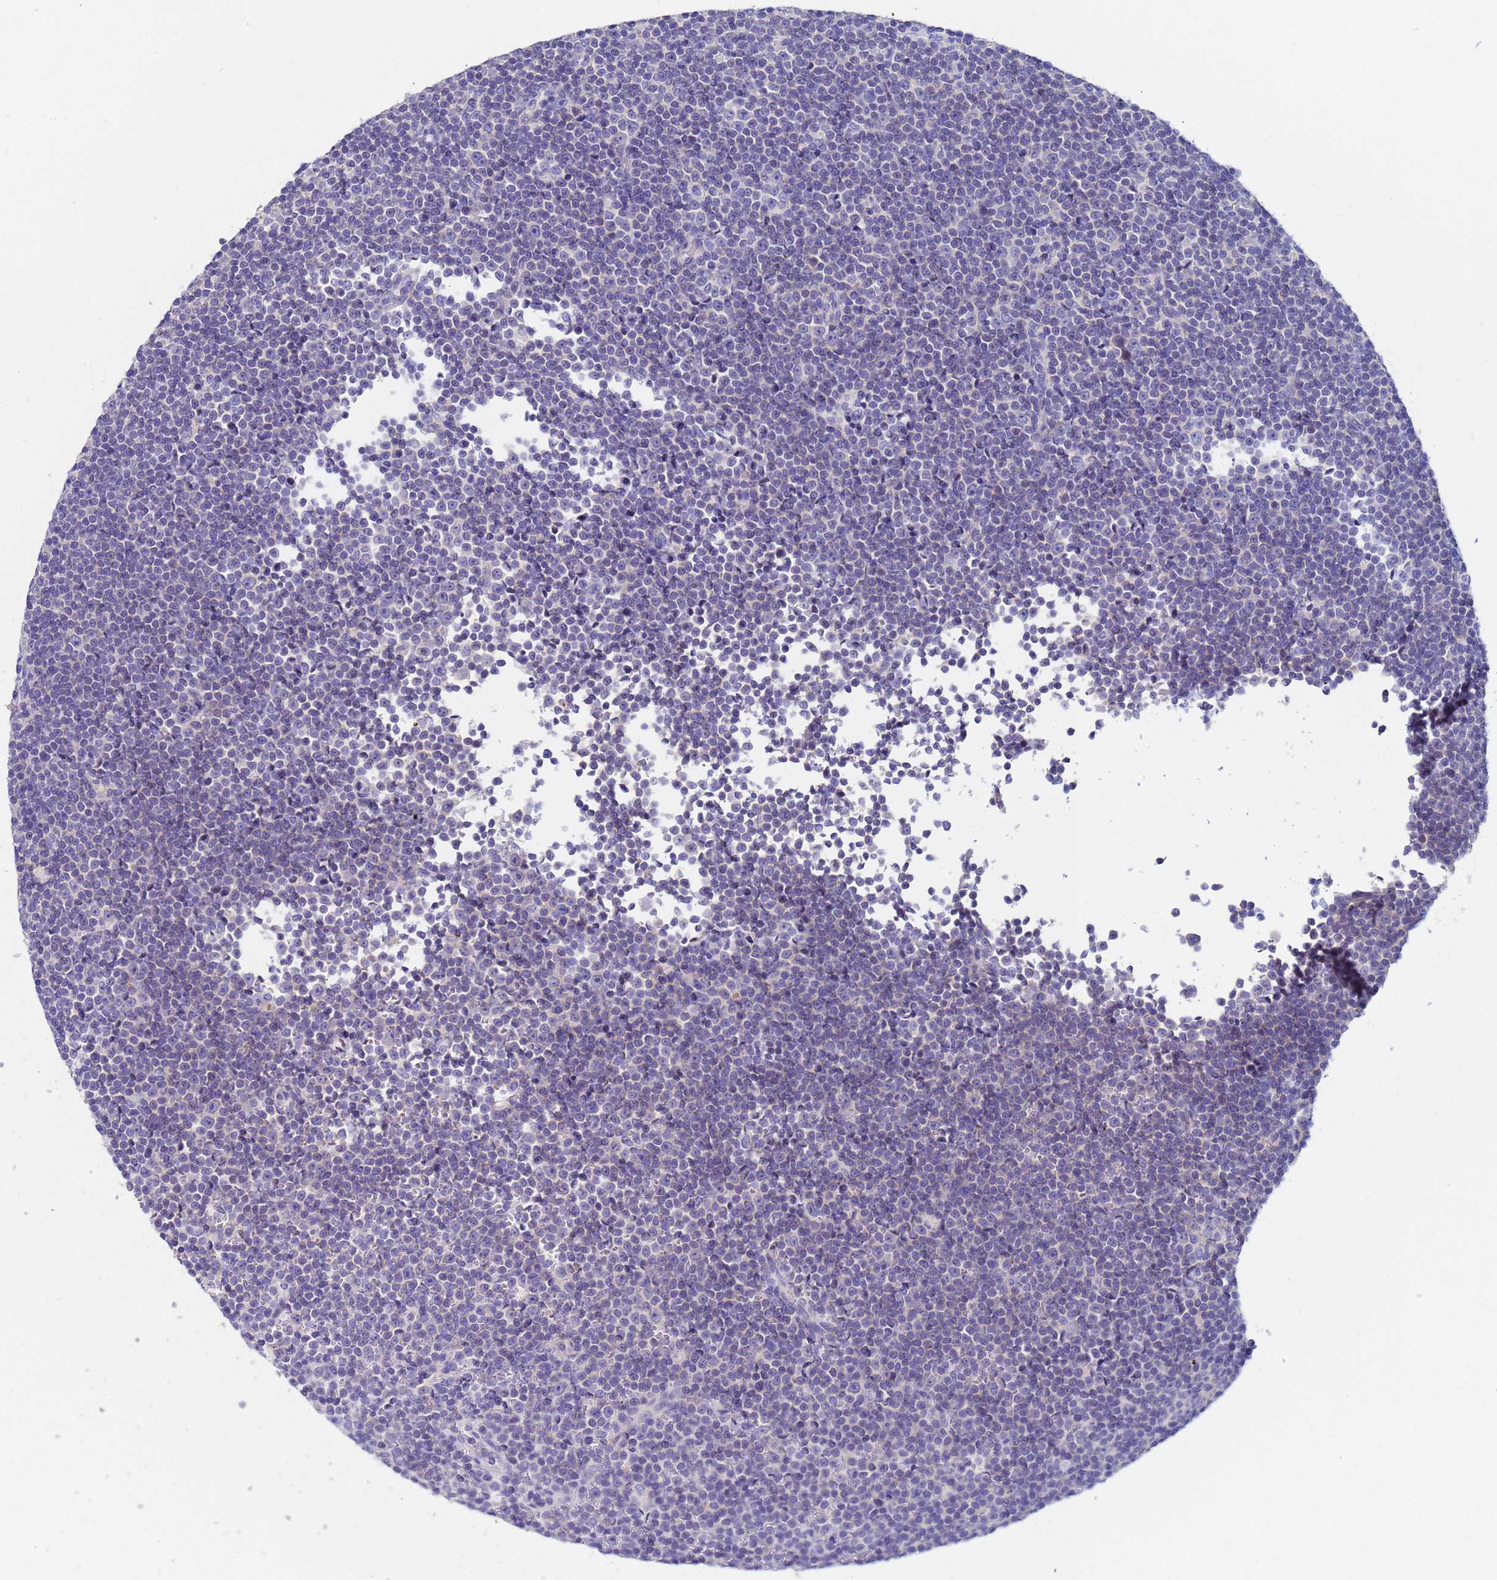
{"staining": {"intensity": "negative", "quantity": "none", "location": "none"}, "tissue": "lymphoma", "cell_type": "Tumor cells", "image_type": "cancer", "snomed": [{"axis": "morphology", "description": "Malignant lymphoma, non-Hodgkin's type, Low grade"}, {"axis": "topography", "description": "Lymph node"}], "caption": "This is an IHC image of human malignant lymphoma, non-Hodgkin's type (low-grade). There is no staining in tumor cells.", "gene": "UBE2O", "patient": {"sex": "female", "age": 67}}